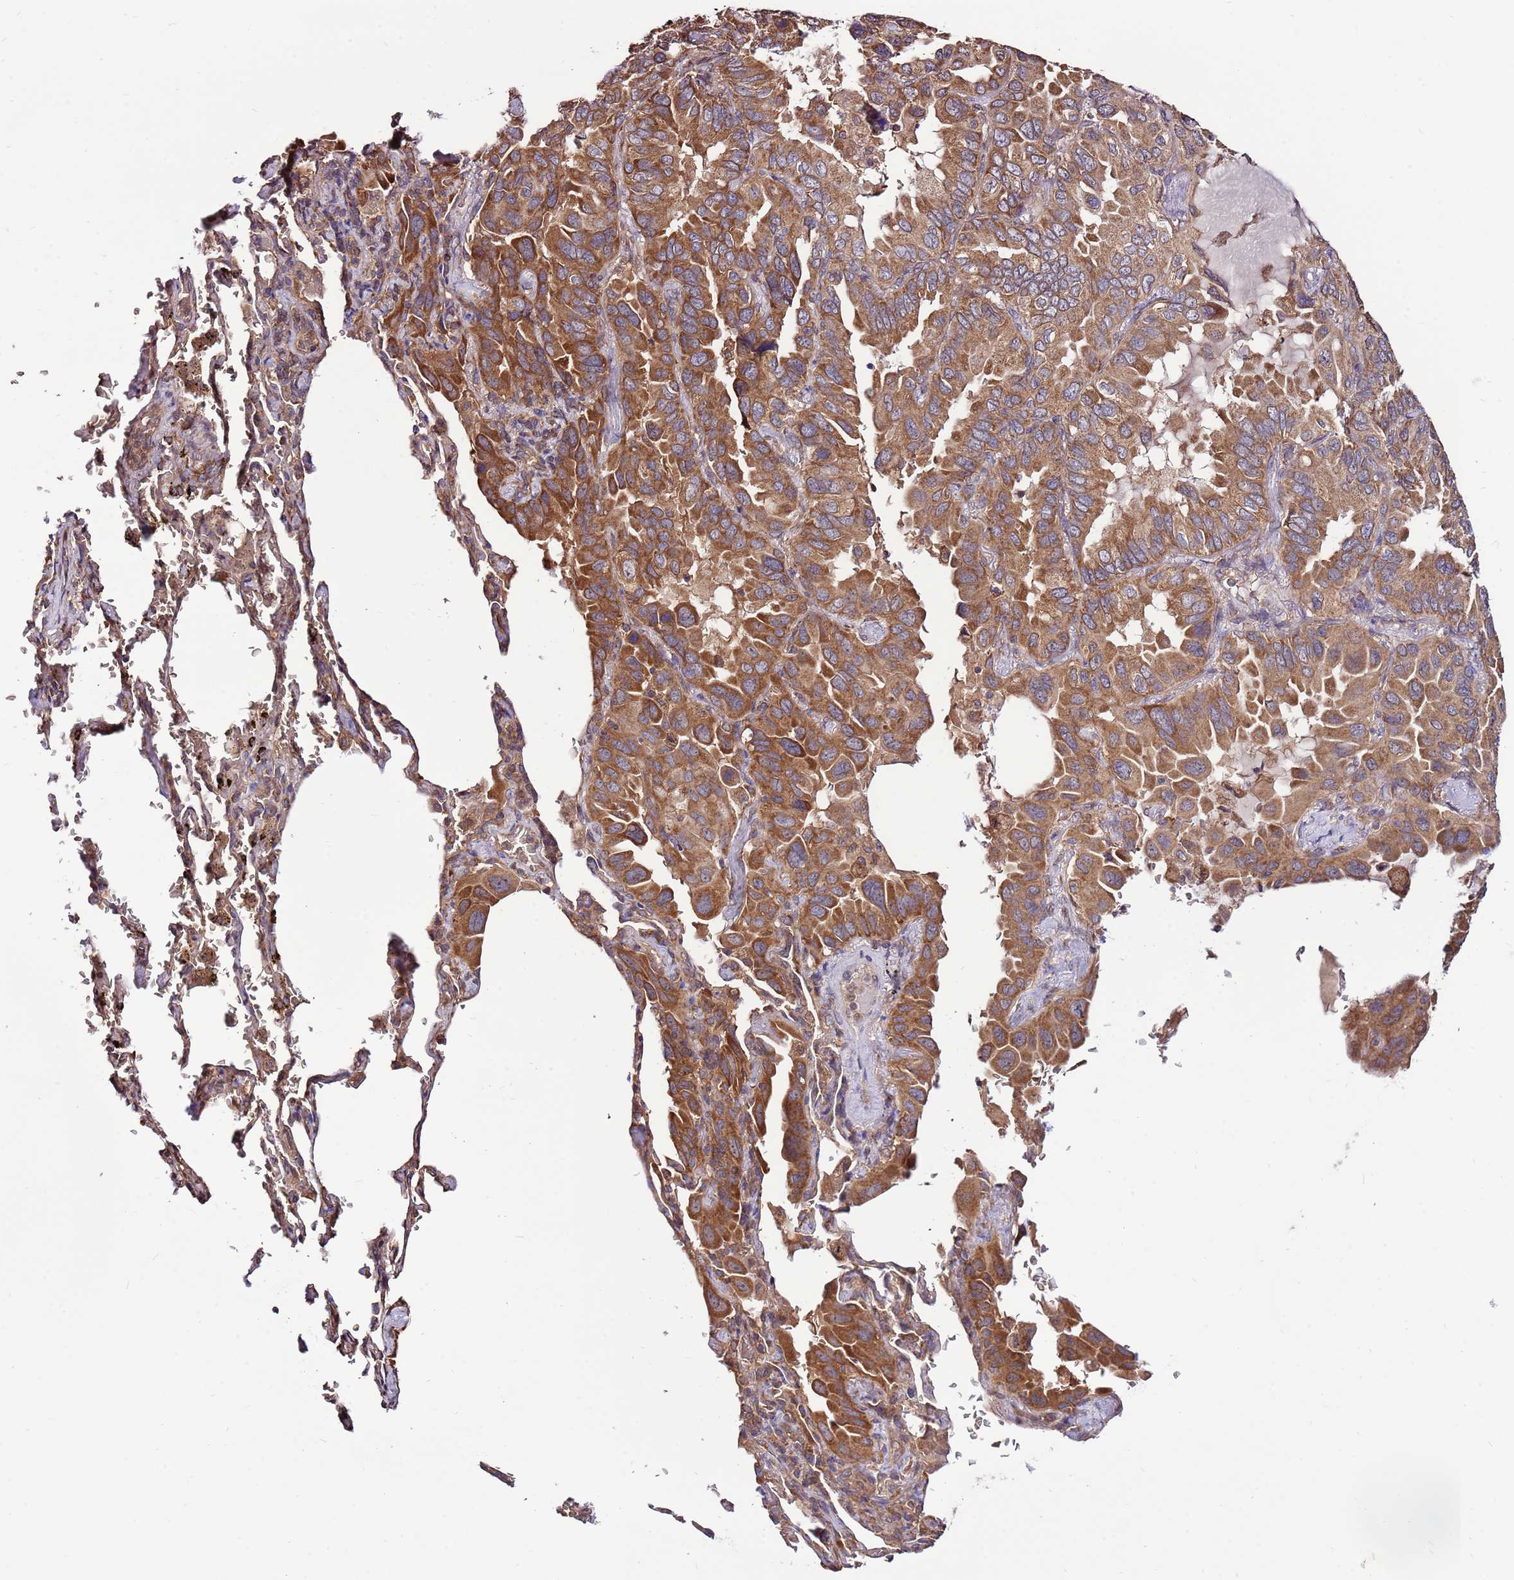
{"staining": {"intensity": "moderate", "quantity": ">75%", "location": "cytoplasmic/membranous"}, "tissue": "lung cancer", "cell_type": "Tumor cells", "image_type": "cancer", "snomed": [{"axis": "morphology", "description": "Adenocarcinoma, NOS"}, {"axis": "topography", "description": "Lung"}], "caption": "Immunohistochemistry (IHC) image of human adenocarcinoma (lung) stained for a protein (brown), which exhibits medium levels of moderate cytoplasmic/membranous staining in approximately >75% of tumor cells.", "gene": "SLC44A5", "patient": {"sex": "male", "age": 64}}